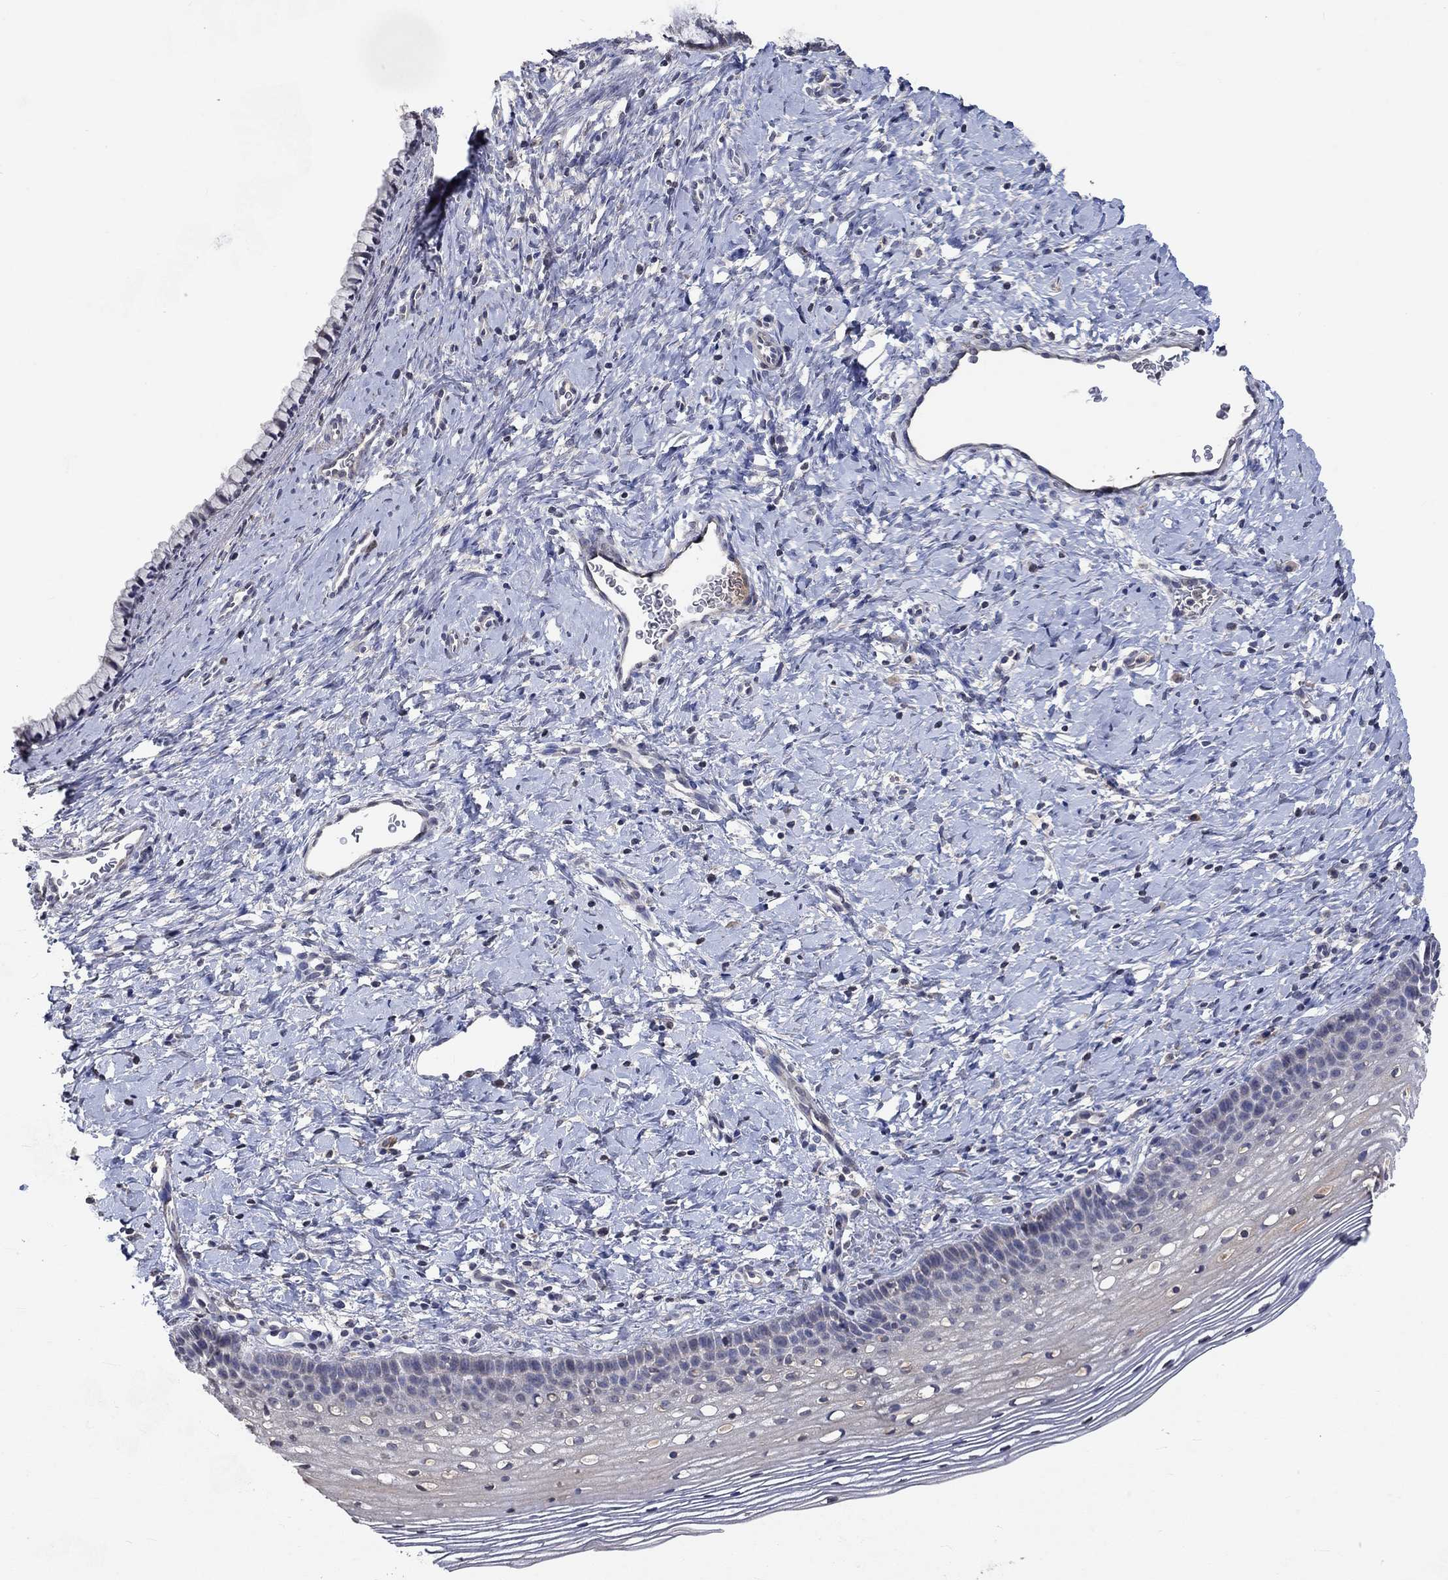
{"staining": {"intensity": "negative", "quantity": "none", "location": "none"}, "tissue": "cervix", "cell_type": "Glandular cells", "image_type": "normal", "snomed": [{"axis": "morphology", "description": "Normal tissue, NOS"}, {"axis": "topography", "description": "Cervix"}], "caption": "Immunohistochemistry image of normal human cervix stained for a protein (brown), which demonstrates no staining in glandular cells.", "gene": "TMEM169", "patient": {"sex": "female", "age": 39}}